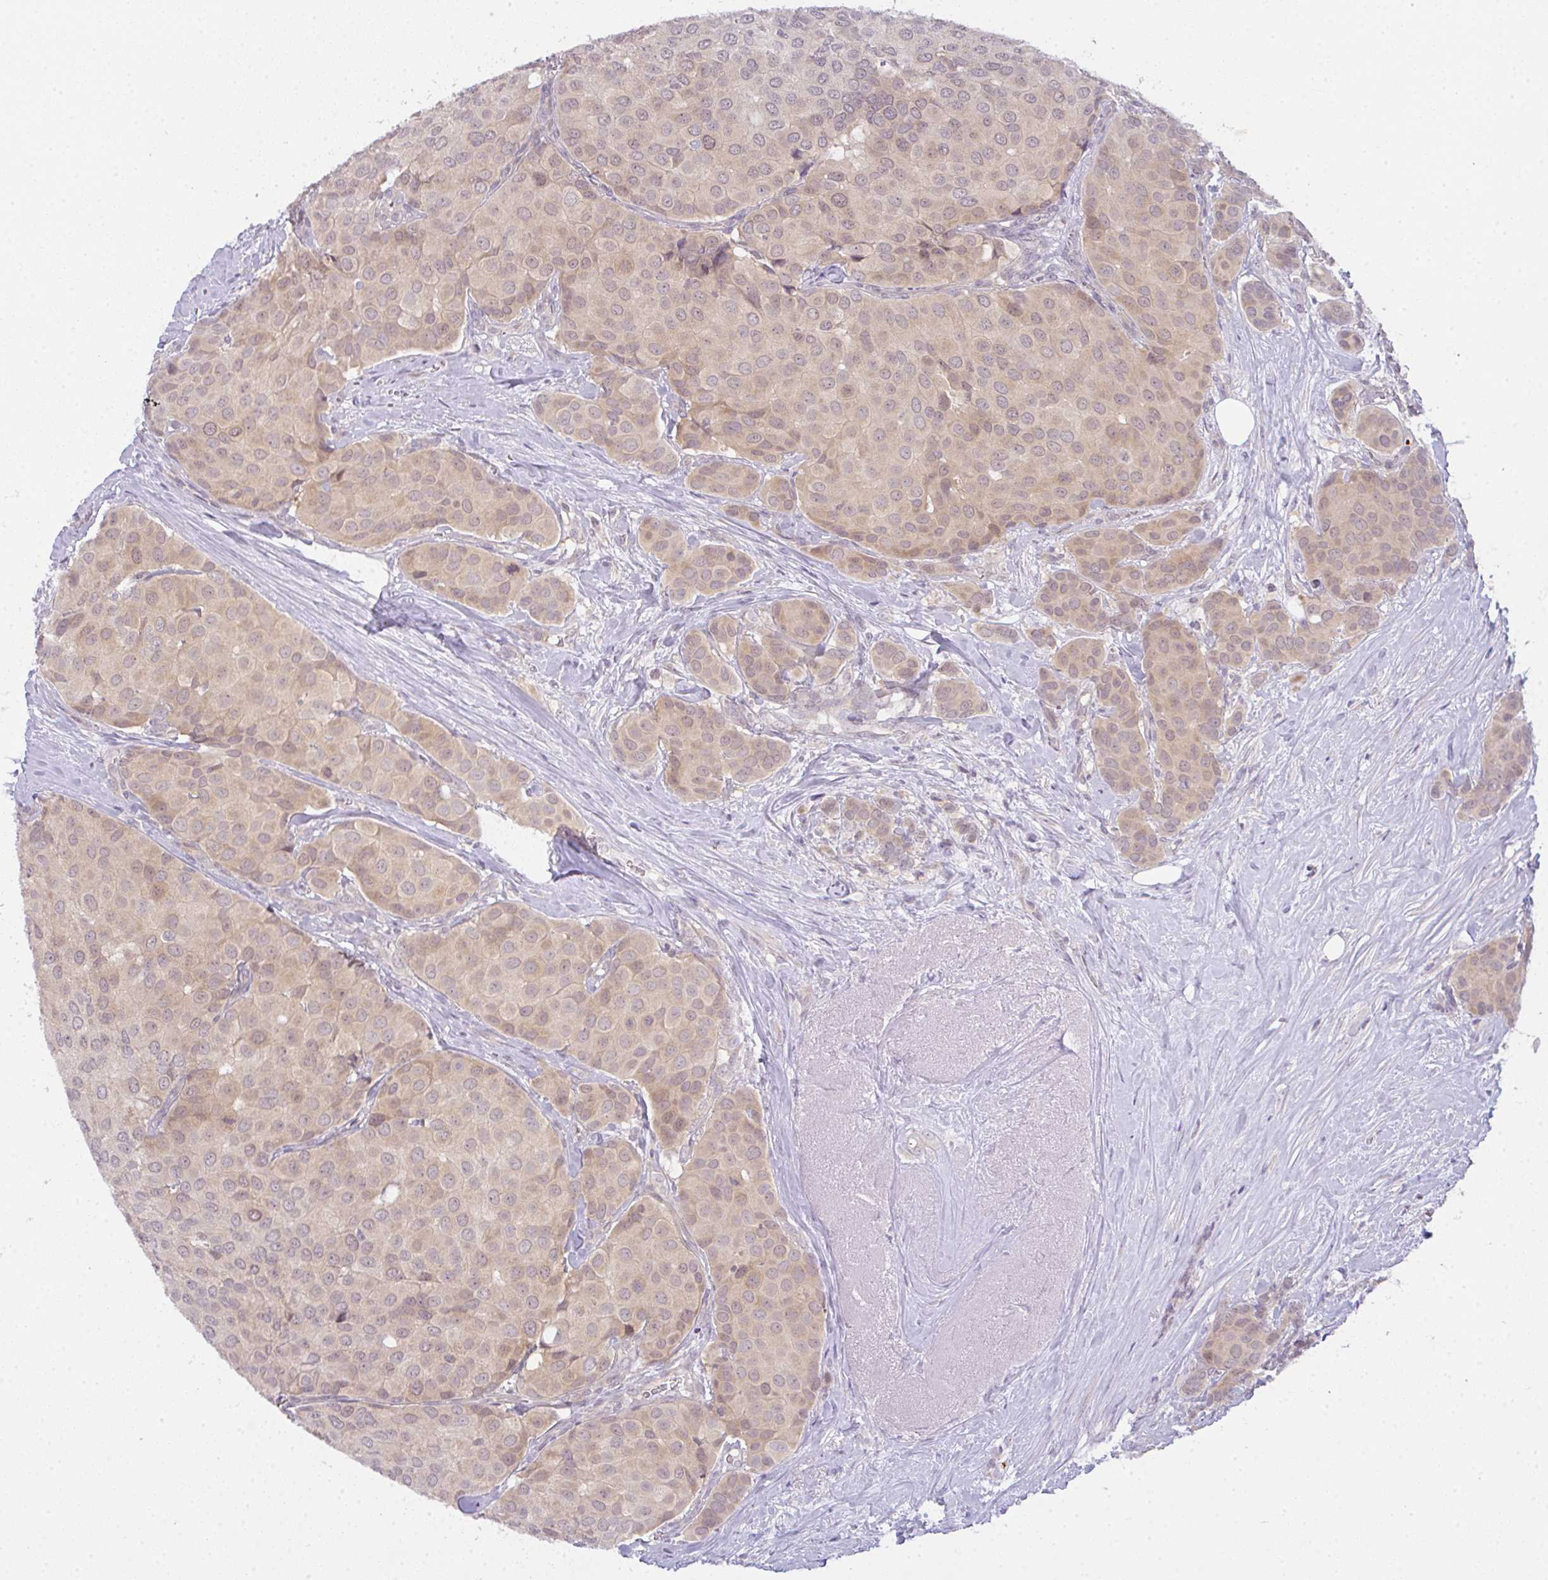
{"staining": {"intensity": "weak", "quantity": "<25%", "location": "cytoplasmic/membranous"}, "tissue": "breast cancer", "cell_type": "Tumor cells", "image_type": "cancer", "snomed": [{"axis": "morphology", "description": "Duct carcinoma"}, {"axis": "topography", "description": "Breast"}], "caption": "High power microscopy image of an IHC histopathology image of breast cancer, revealing no significant staining in tumor cells.", "gene": "CSE1L", "patient": {"sex": "female", "age": 70}}